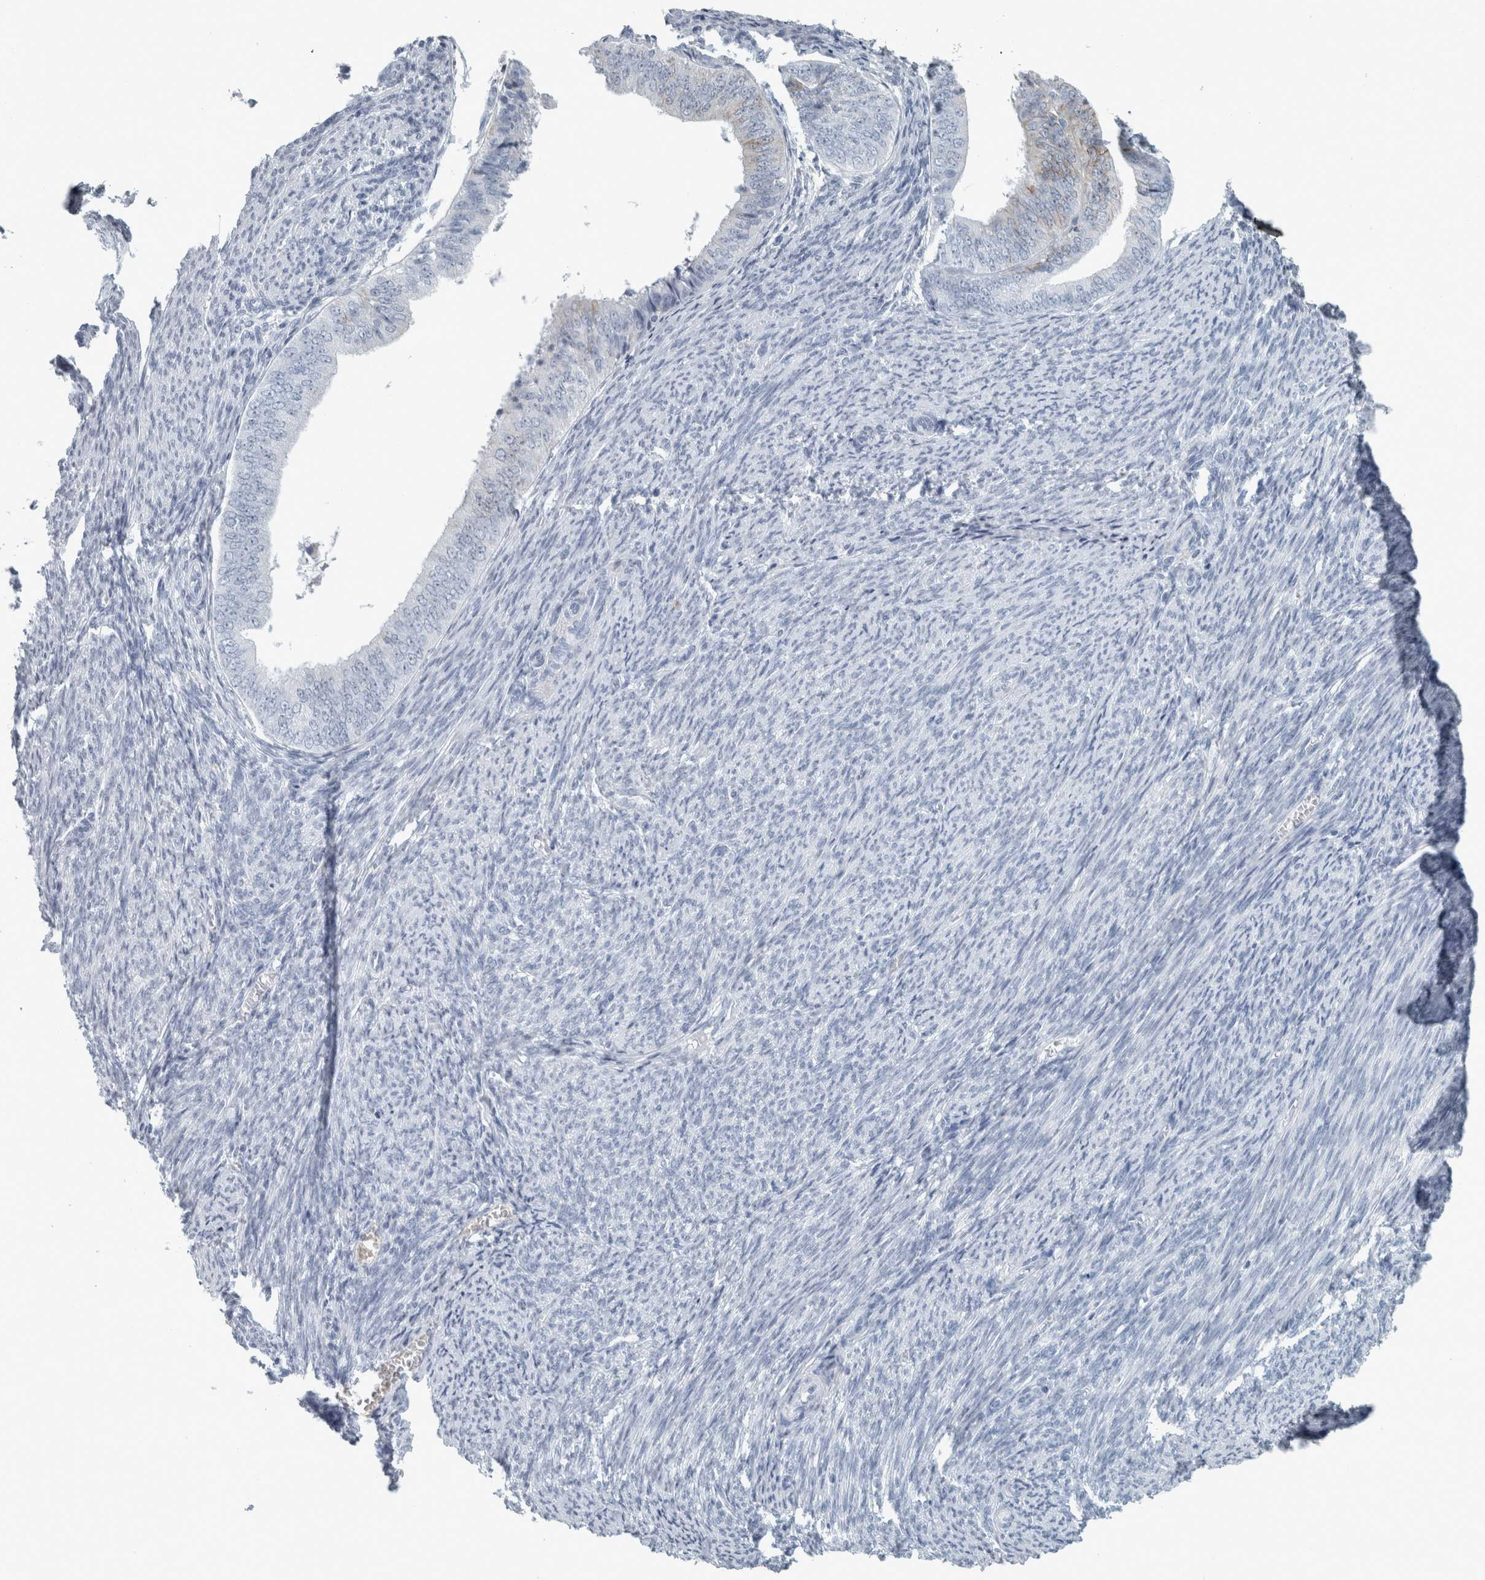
{"staining": {"intensity": "negative", "quantity": "none", "location": "none"}, "tissue": "endometrial cancer", "cell_type": "Tumor cells", "image_type": "cancer", "snomed": [{"axis": "morphology", "description": "Adenocarcinoma, NOS"}, {"axis": "topography", "description": "Endometrium"}], "caption": "Endometrial cancer (adenocarcinoma) was stained to show a protein in brown. There is no significant staining in tumor cells. The staining is performed using DAB (3,3'-diaminobenzidine) brown chromogen with nuclei counter-stained in using hematoxylin.", "gene": "CHL1", "patient": {"sex": "female", "age": 63}}